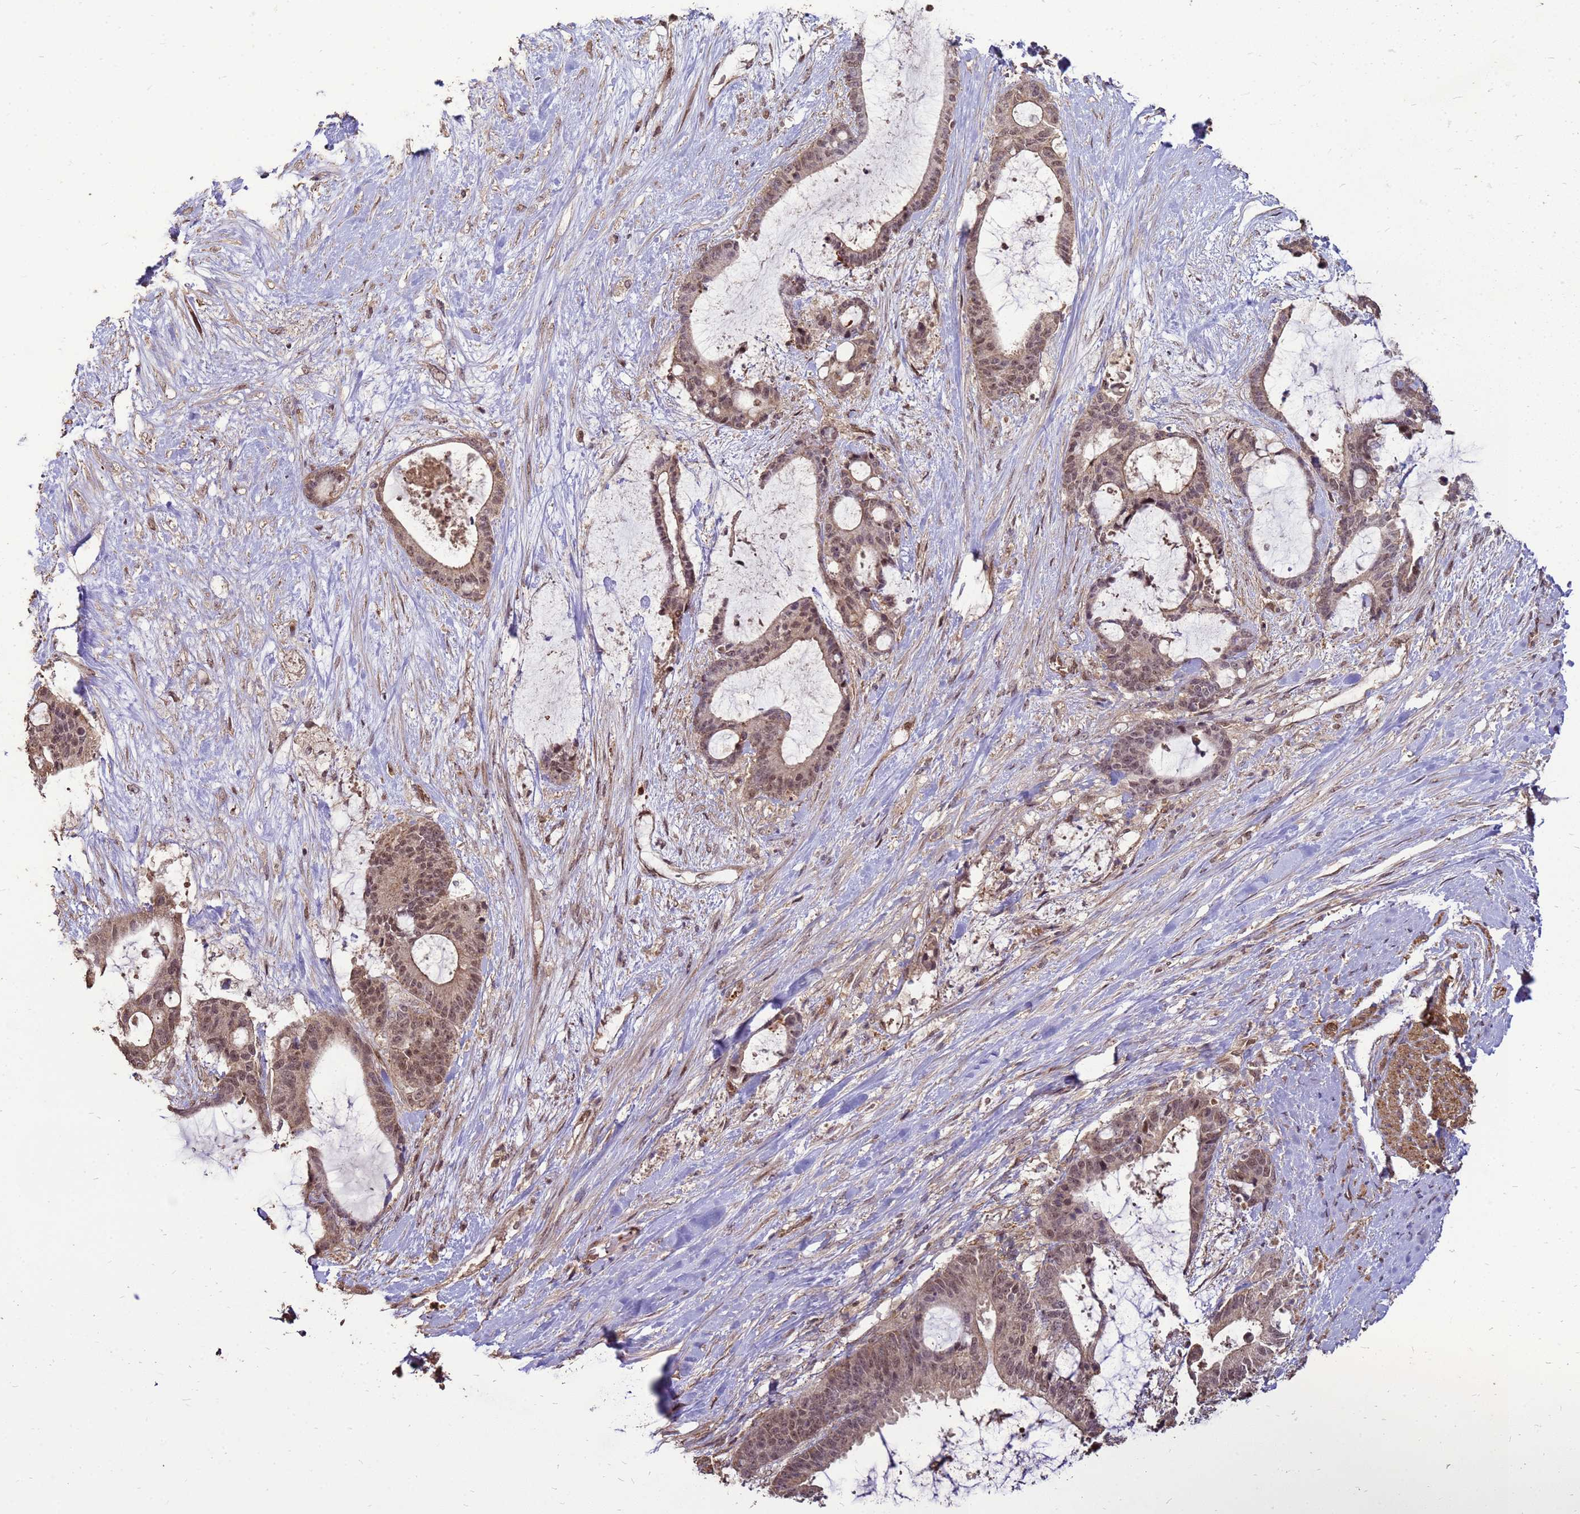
{"staining": {"intensity": "moderate", "quantity": ">75%", "location": "nuclear"}, "tissue": "liver cancer", "cell_type": "Tumor cells", "image_type": "cancer", "snomed": [{"axis": "morphology", "description": "Normal tissue, NOS"}, {"axis": "morphology", "description": "Cholangiocarcinoma"}, {"axis": "topography", "description": "Liver"}, {"axis": "topography", "description": "Peripheral nerve tissue"}], "caption": "A photomicrograph of liver cancer stained for a protein exhibits moderate nuclear brown staining in tumor cells.", "gene": "CRBN", "patient": {"sex": "female", "age": 73}}